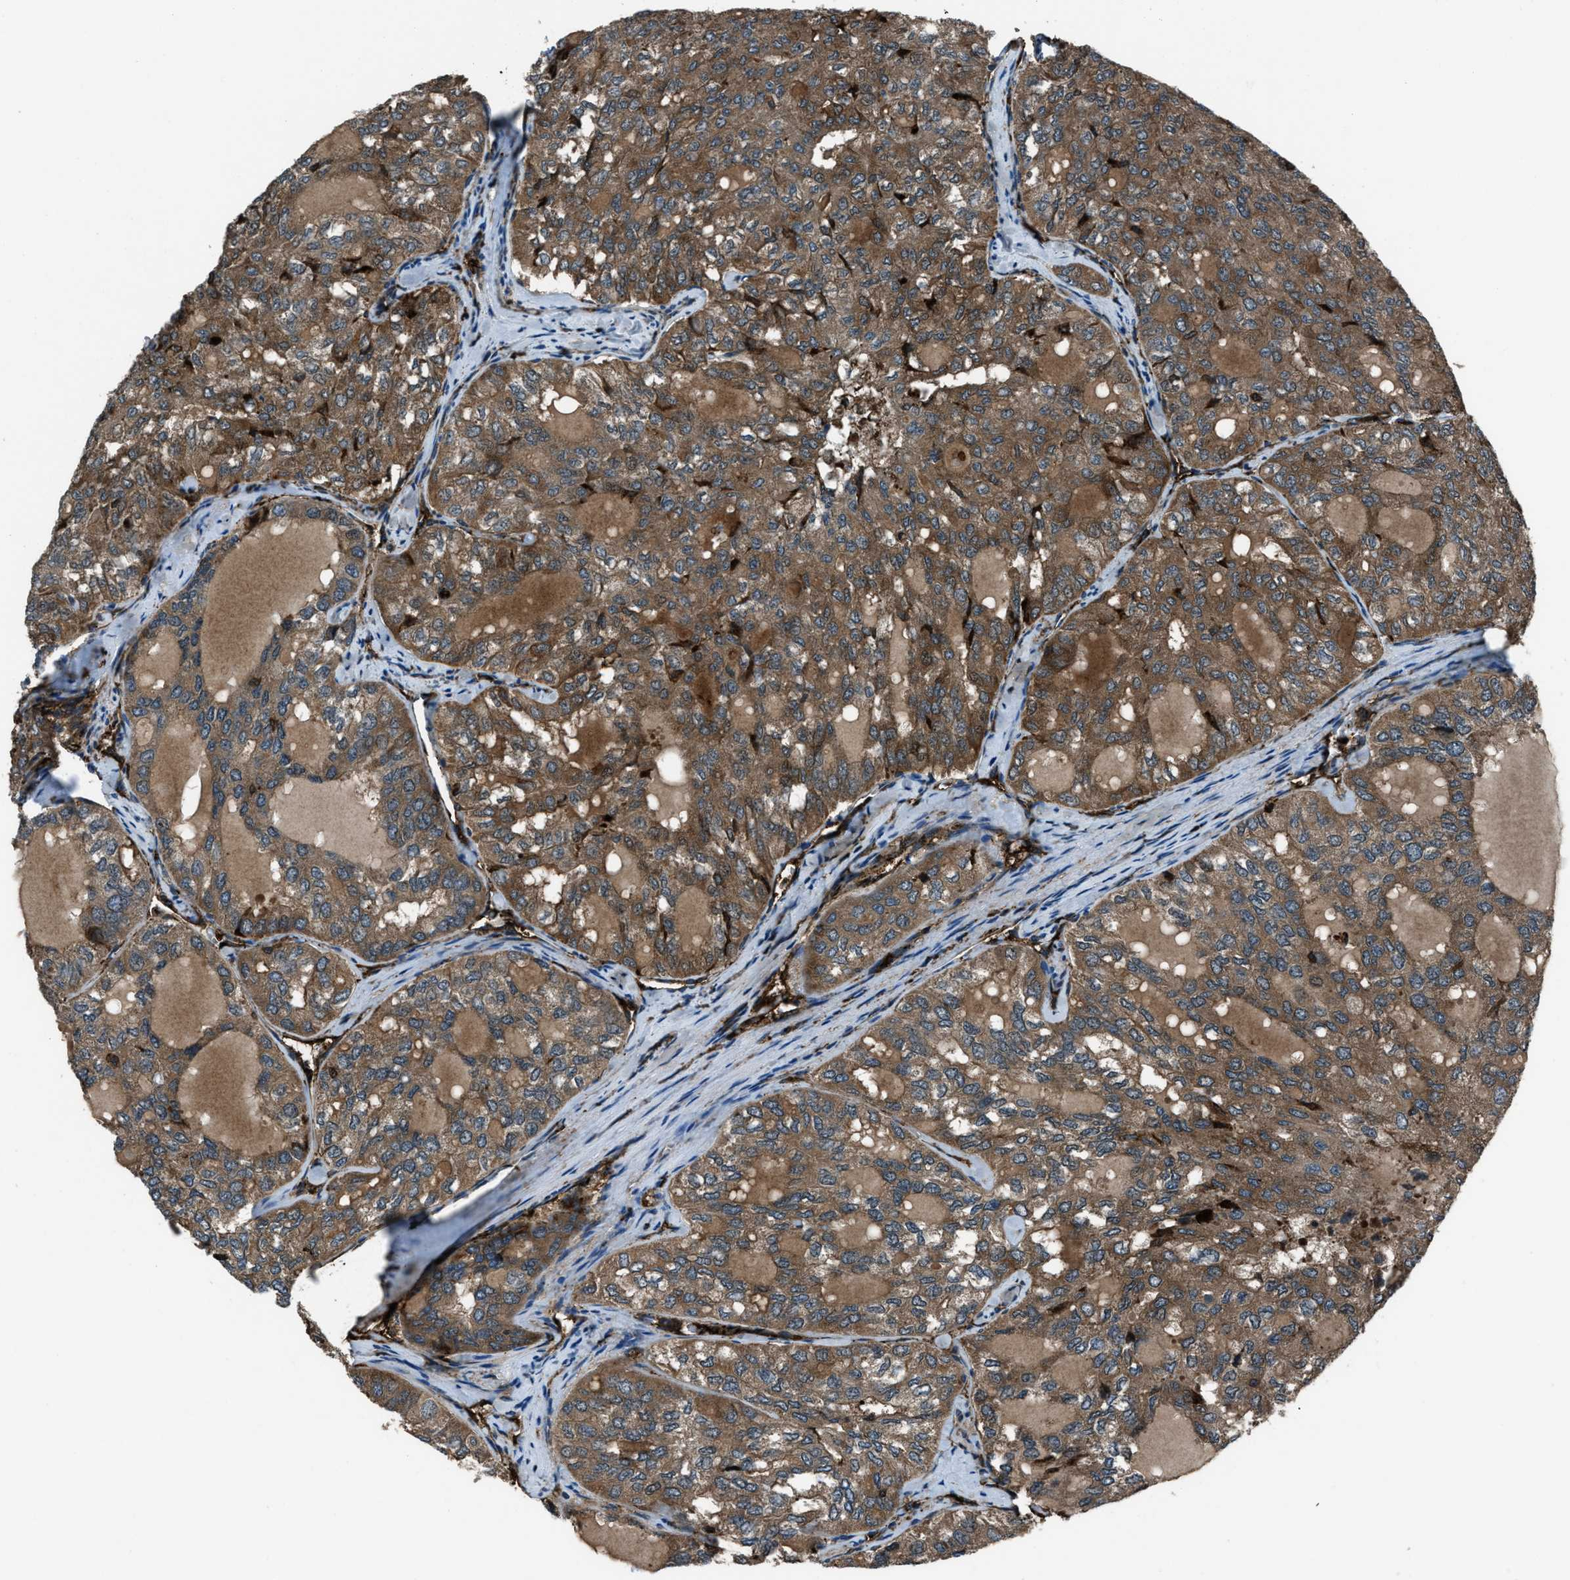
{"staining": {"intensity": "moderate", "quantity": ">75%", "location": "cytoplasmic/membranous"}, "tissue": "thyroid cancer", "cell_type": "Tumor cells", "image_type": "cancer", "snomed": [{"axis": "morphology", "description": "Follicular adenoma carcinoma, NOS"}, {"axis": "topography", "description": "Thyroid gland"}], "caption": "An IHC image of tumor tissue is shown. Protein staining in brown shows moderate cytoplasmic/membranous positivity in thyroid cancer within tumor cells.", "gene": "SNX30", "patient": {"sex": "male", "age": 75}}